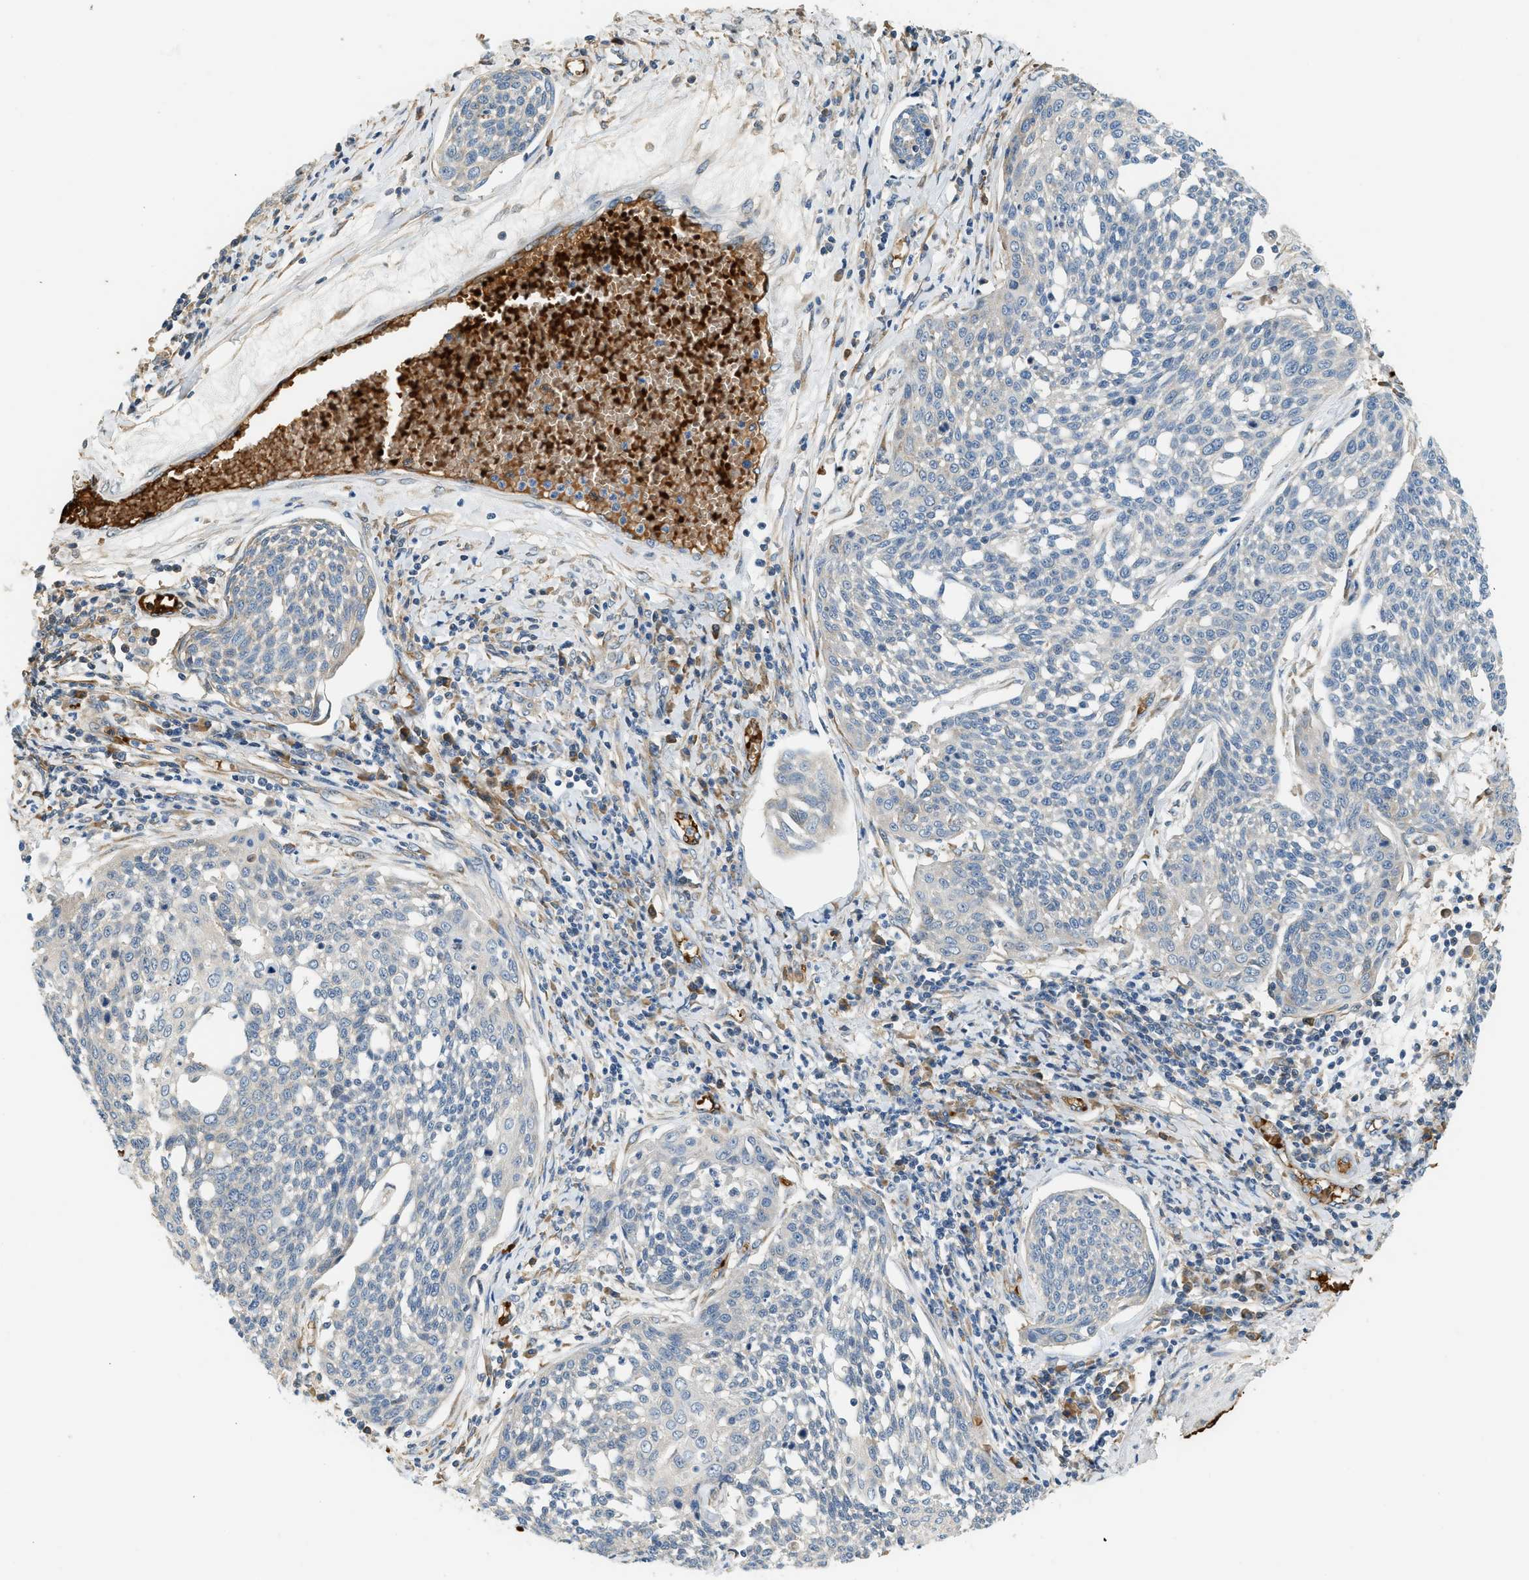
{"staining": {"intensity": "negative", "quantity": "none", "location": "none"}, "tissue": "cervical cancer", "cell_type": "Tumor cells", "image_type": "cancer", "snomed": [{"axis": "morphology", "description": "Squamous cell carcinoma, NOS"}, {"axis": "topography", "description": "Cervix"}], "caption": "Protein analysis of cervical squamous cell carcinoma shows no significant positivity in tumor cells.", "gene": "CYTH2", "patient": {"sex": "female", "age": 34}}